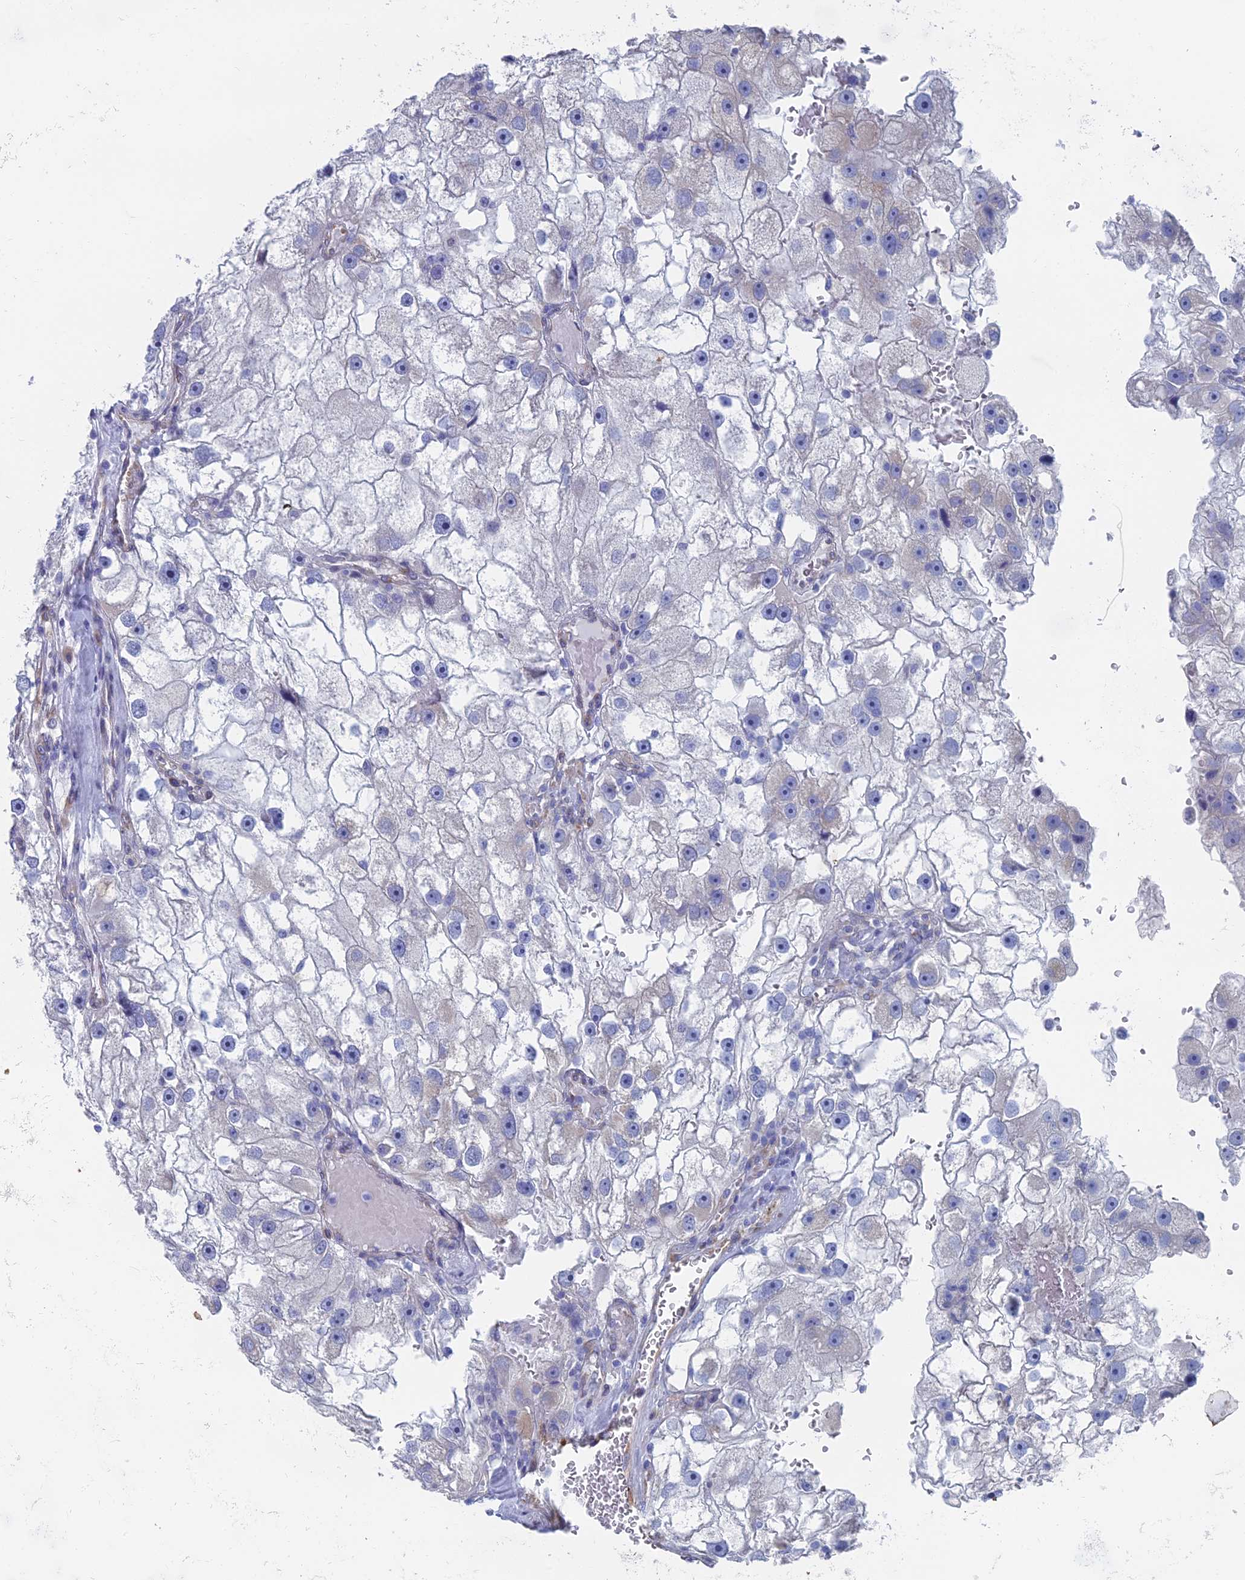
{"staining": {"intensity": "negative", "quantity": "none", "location": "none"}, "tissue": "renal cancer", "cell_type": "Tumor cells", "image_type": "cancer", "snomed": [{"axis": "morphology", "description": "Adenocarcinoma, NOS"}, {"axis": "topography", "description": "Kidney"}], "caption": "Immunohistochemical staining of human adenocarcinoma (renal) shows no significant staining in tumor cells. Brightfield microscopy of immunohistochemistry stained with DAB (3,3'-diaminobenzidine) (brown) and hematoxylin (blue), captured at high magnification.", "gene": "TNNT3", "patient": {"sex": "male", "age": 63}}